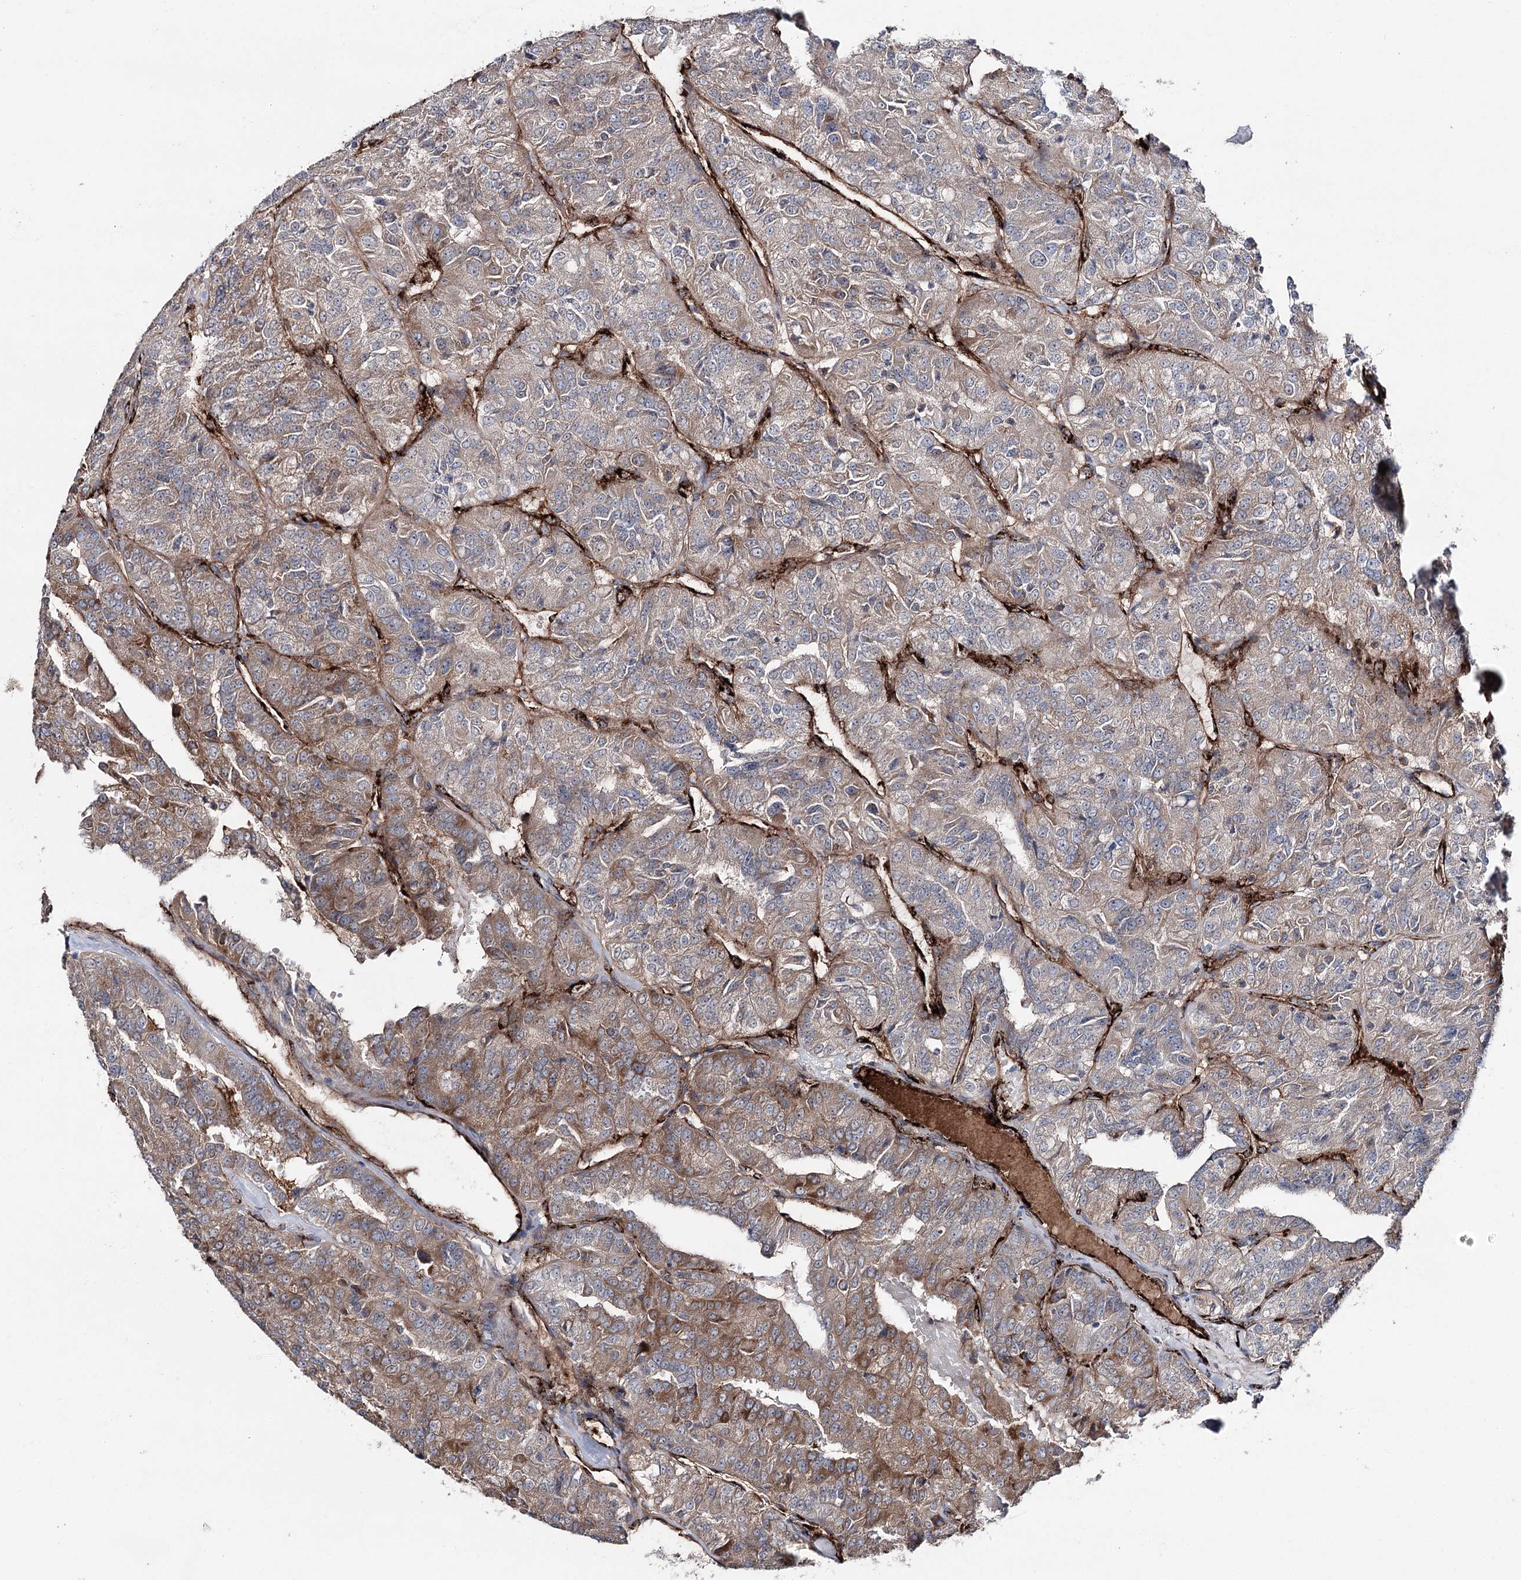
{"staining": {"intensity": "weak", "quantity": ">75%", "location": "cytoplasmic/membranous"}, "tissue": "renal cancer", "cell_type": "Tumor cells", "image_type": "cancer", "snomed": [{"axis": "morphology", "description": "Adenocarcinoma, NOS"}, {"axis": "topography", "description": "Kidney"}], "caption": "This histopathology image shows IHC staining of human adenocarcinoma (renal), with low weak cytoplasmic/membranous expression in approximately >75% of tumor cells.", "gene": "MIB1", "patient": {"sex": "female", "age": 63}}